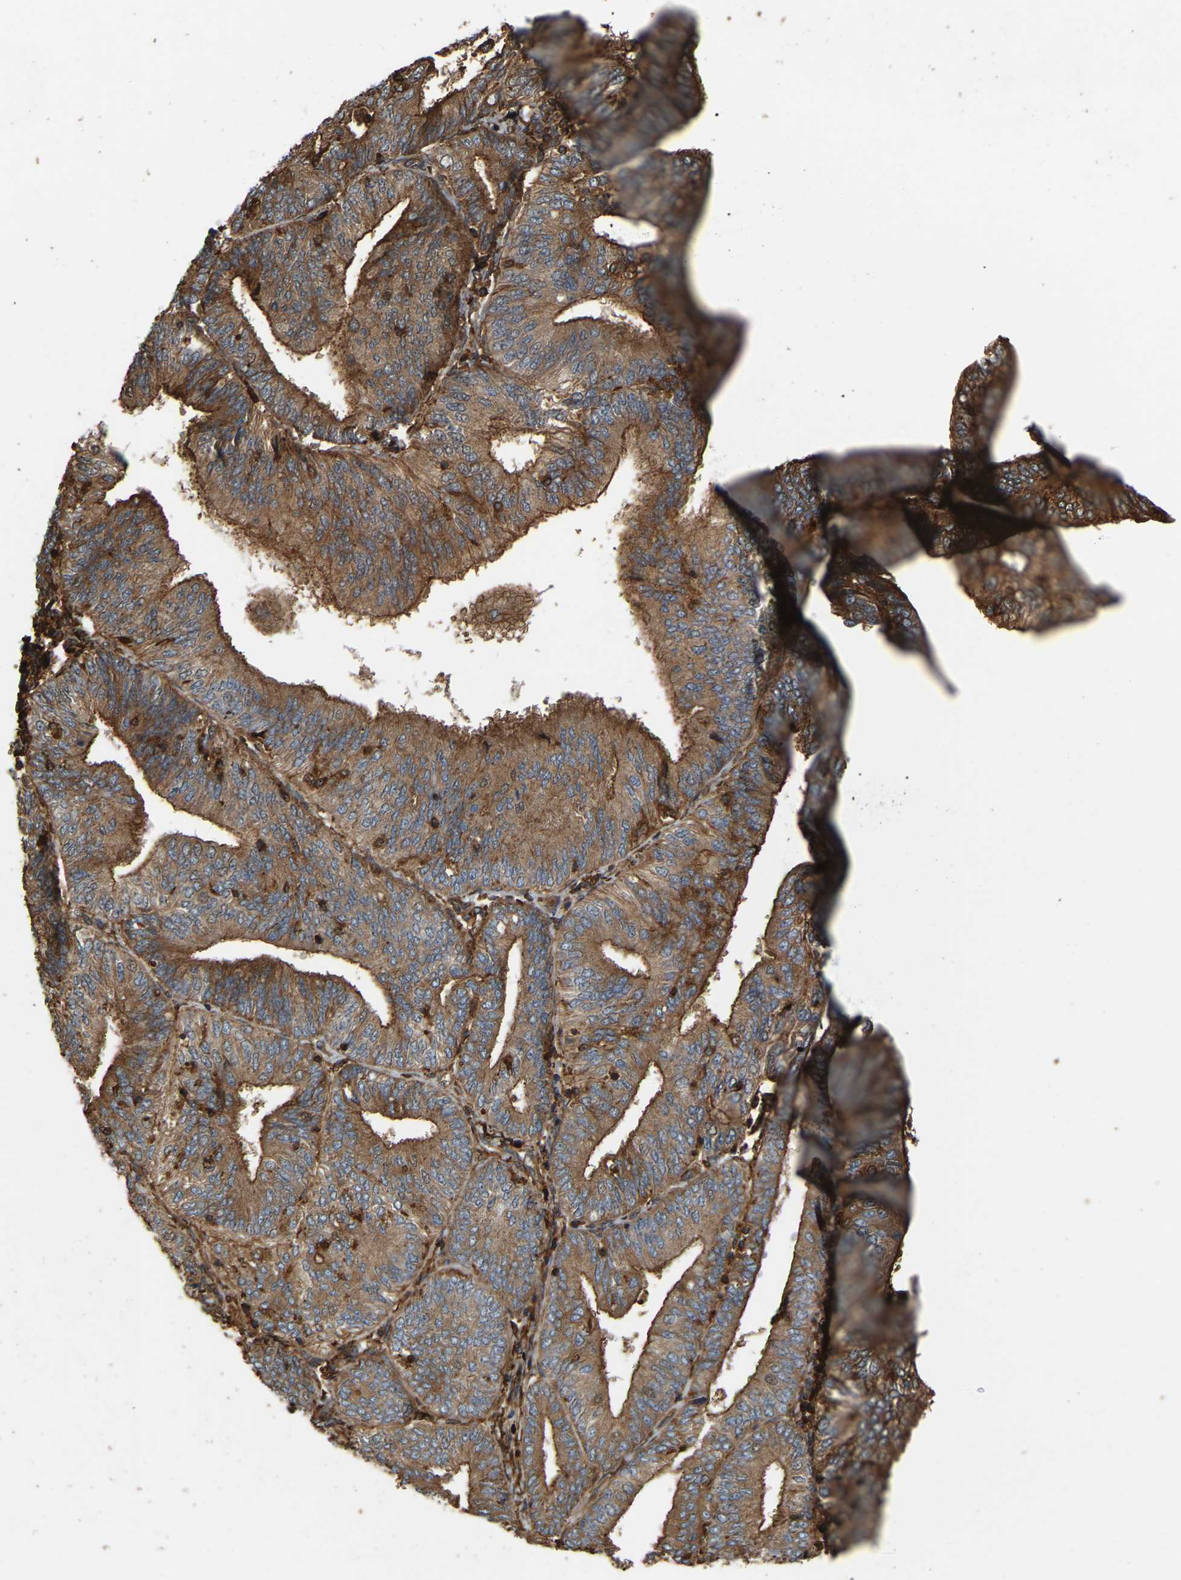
{"staining": {"intensity": "moderate", "quantity": ">75%", "location": "cytoplasmic/membranous"}, "tissue": "endometrial cancer", "cell_type": "Tumor cells", "image_type": "cancer", "snomed": [{"axis": "morphology", "description": "Adenocarcinoma, NOS"}, {"axis": "topography", "description": "Endometrium"}], "caption": "A brown stain labels moderate cytoplasmic/membranous expression of a protein in endometrial cancer tumor cells.", "gene": "SAMD9L", "patient": {"sex": "female", "age": 58}}